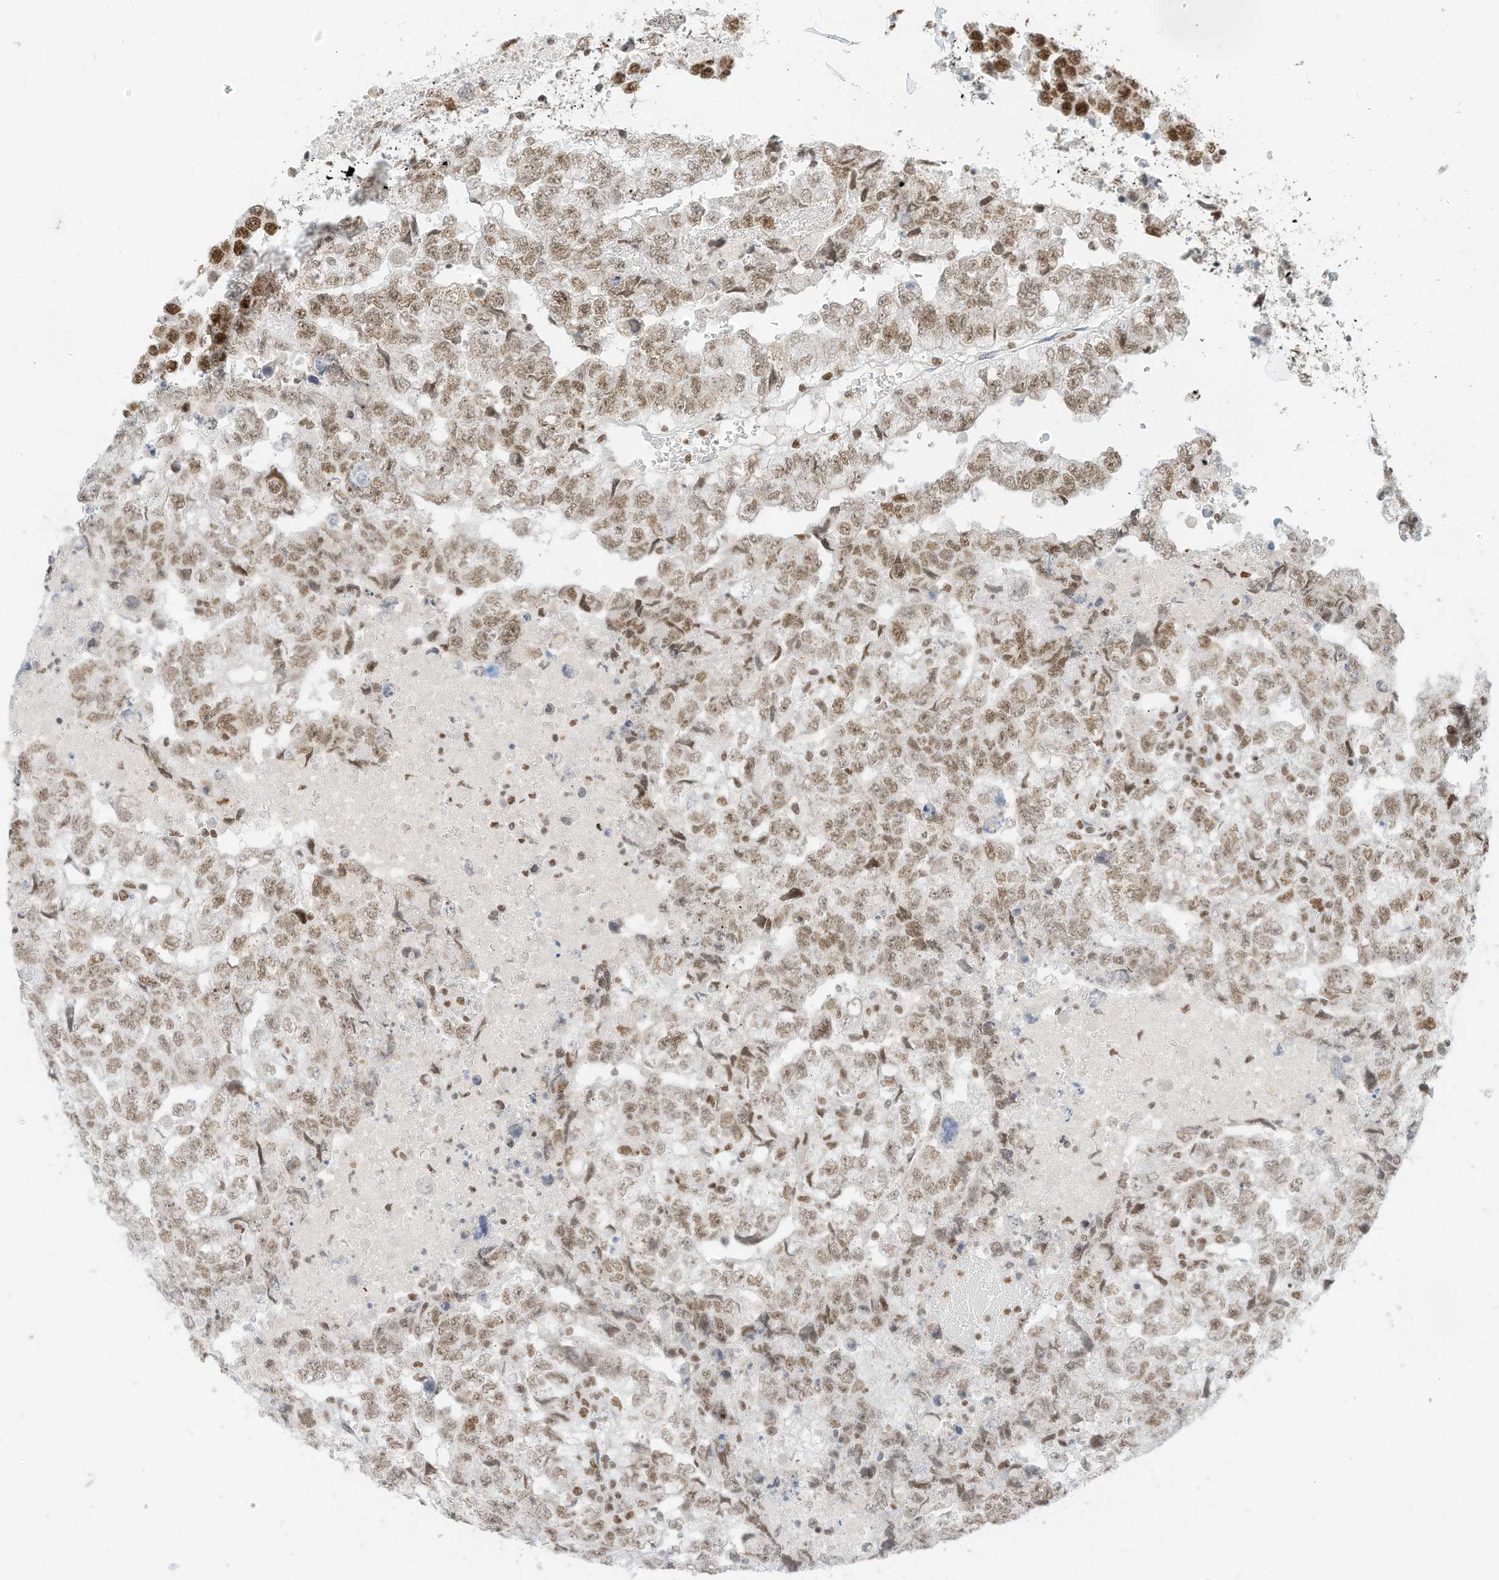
{"staining": {"intensity": "weak", "quantity": ">75%", "location": "nuclear"}, "tissue": "testis cancer", "cell_type": "Tumor cells", "image_type": "cancer", "snomed": [{"axis": "morphology", "description": "Carcinoma, Embryonal, NOS"}, {"axis": "topography", "description": "Testis"}], "caption": "Protein staining by immunohistochemistry reveals weak nuclear staining in about >75% of tumor cells in embryonal carcinoma (testis). The staining is performed using DAB brown chromogen to label protein expression. The nuclei are counter-stained blue using hematoxylin.", "gene": "SMARCA2", "patient": {"sex": "male", "age": 36}}